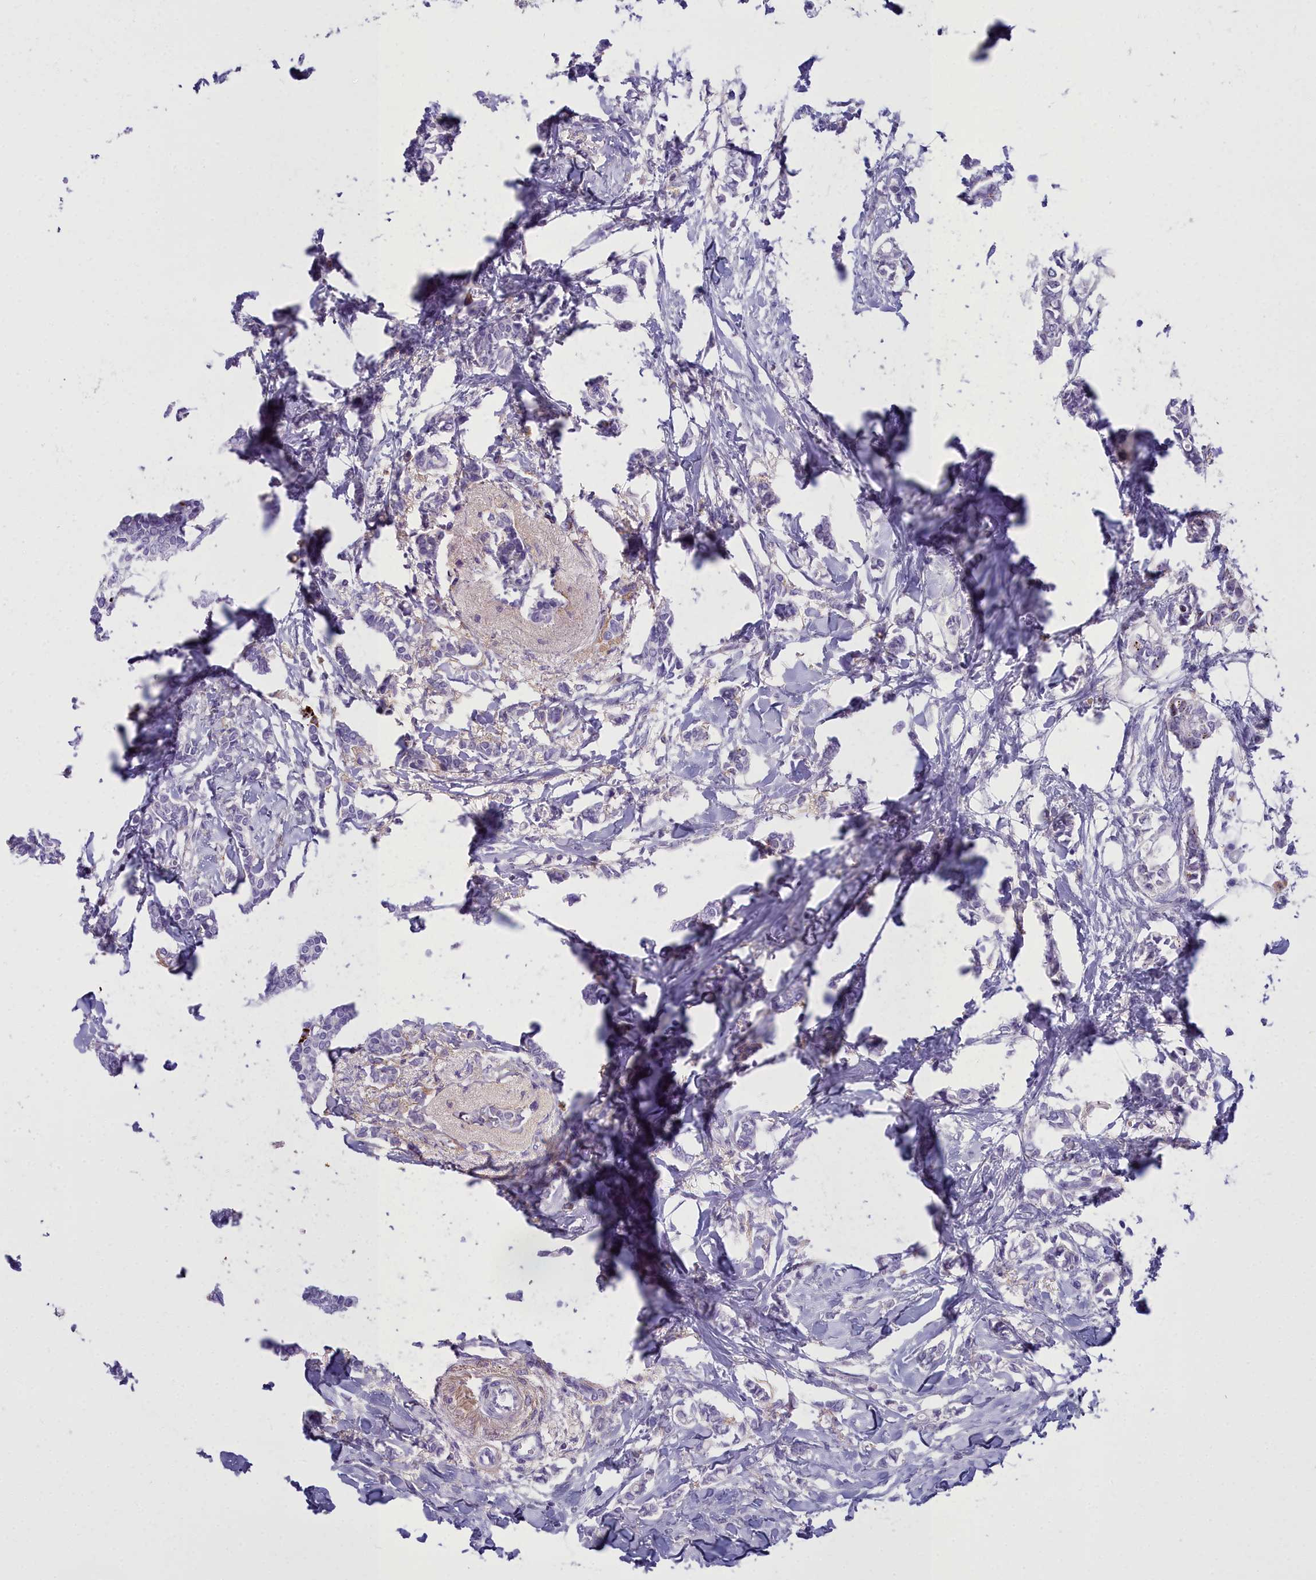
{"staining": {"intensity": "negative", "quantity": "none", "location": "none"}, "tissue": "breast cancer", "cell_type": "Tumor cells", "image_type": "cancer", "snomed": [{"axis": "morphology", "description": "Duct carcinoma"}, {"axis": "topography", "description": "Breast"}], "caption": "The micrograph reveals no significant expression in tumor cells of infiltrating ductal carcinoma (breast).", "gene": "OSTN", "patient": {"sex": "female", "age": 41}}